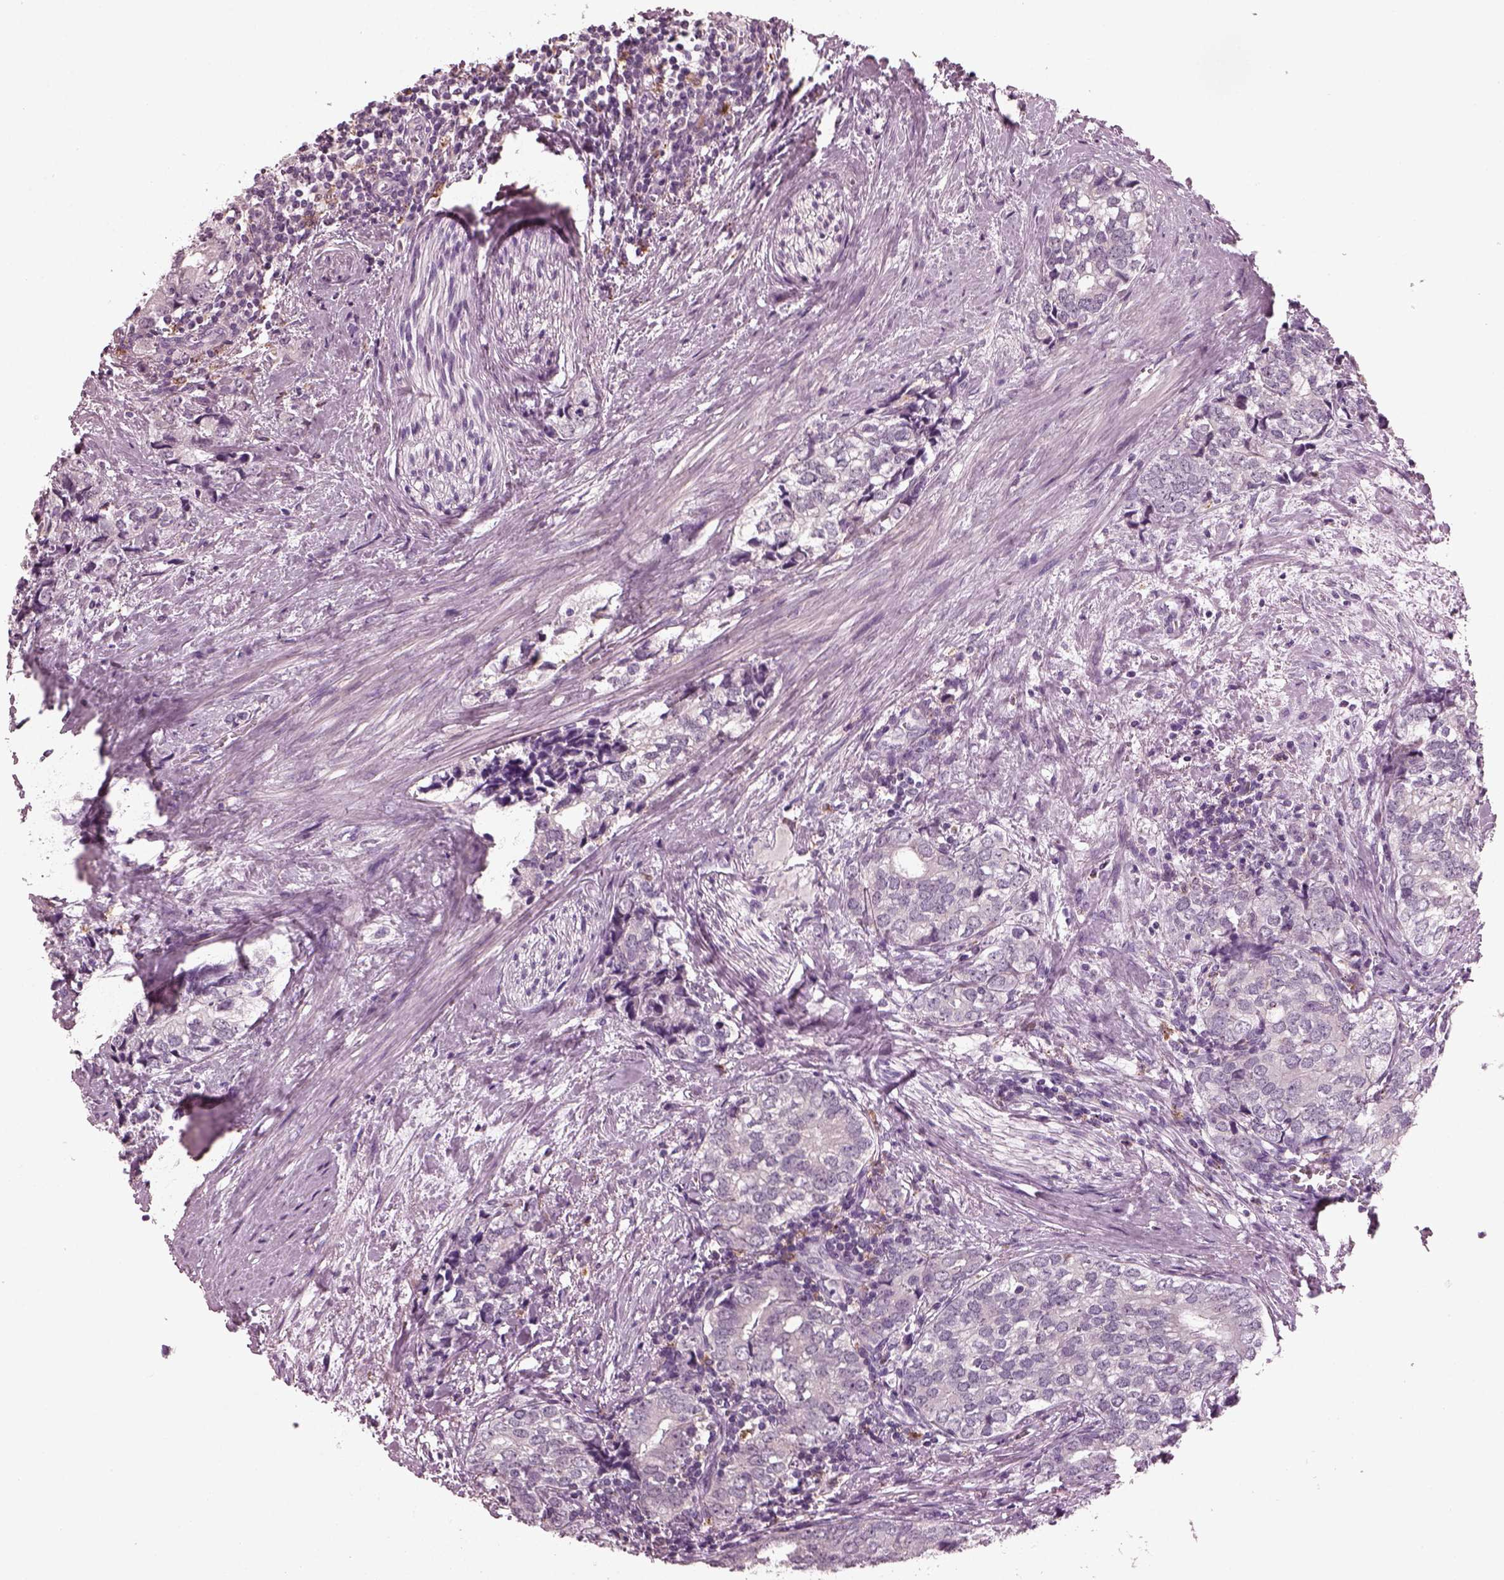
{"staining": {"intensity": "negative", "quantity": "none", "location": "none"}, "tissue": "prostate cancer", "cell_type": "Tumor cells", "image_type": "cancer", "snomed": [{"axis": "morphology", "description": "Adenocarcinoma, NOS"}, {"axis": "topography", "description": "Prostate and seminal vesicle, NOS"}], "caption": "Immunohistochemistry photomicrograph of prostate cancer stained for a protein (brown), which exhibits no positivity in tumor cells.", "gene": "SLAMF8", "patient": {"sex": "male", "age": 63}}